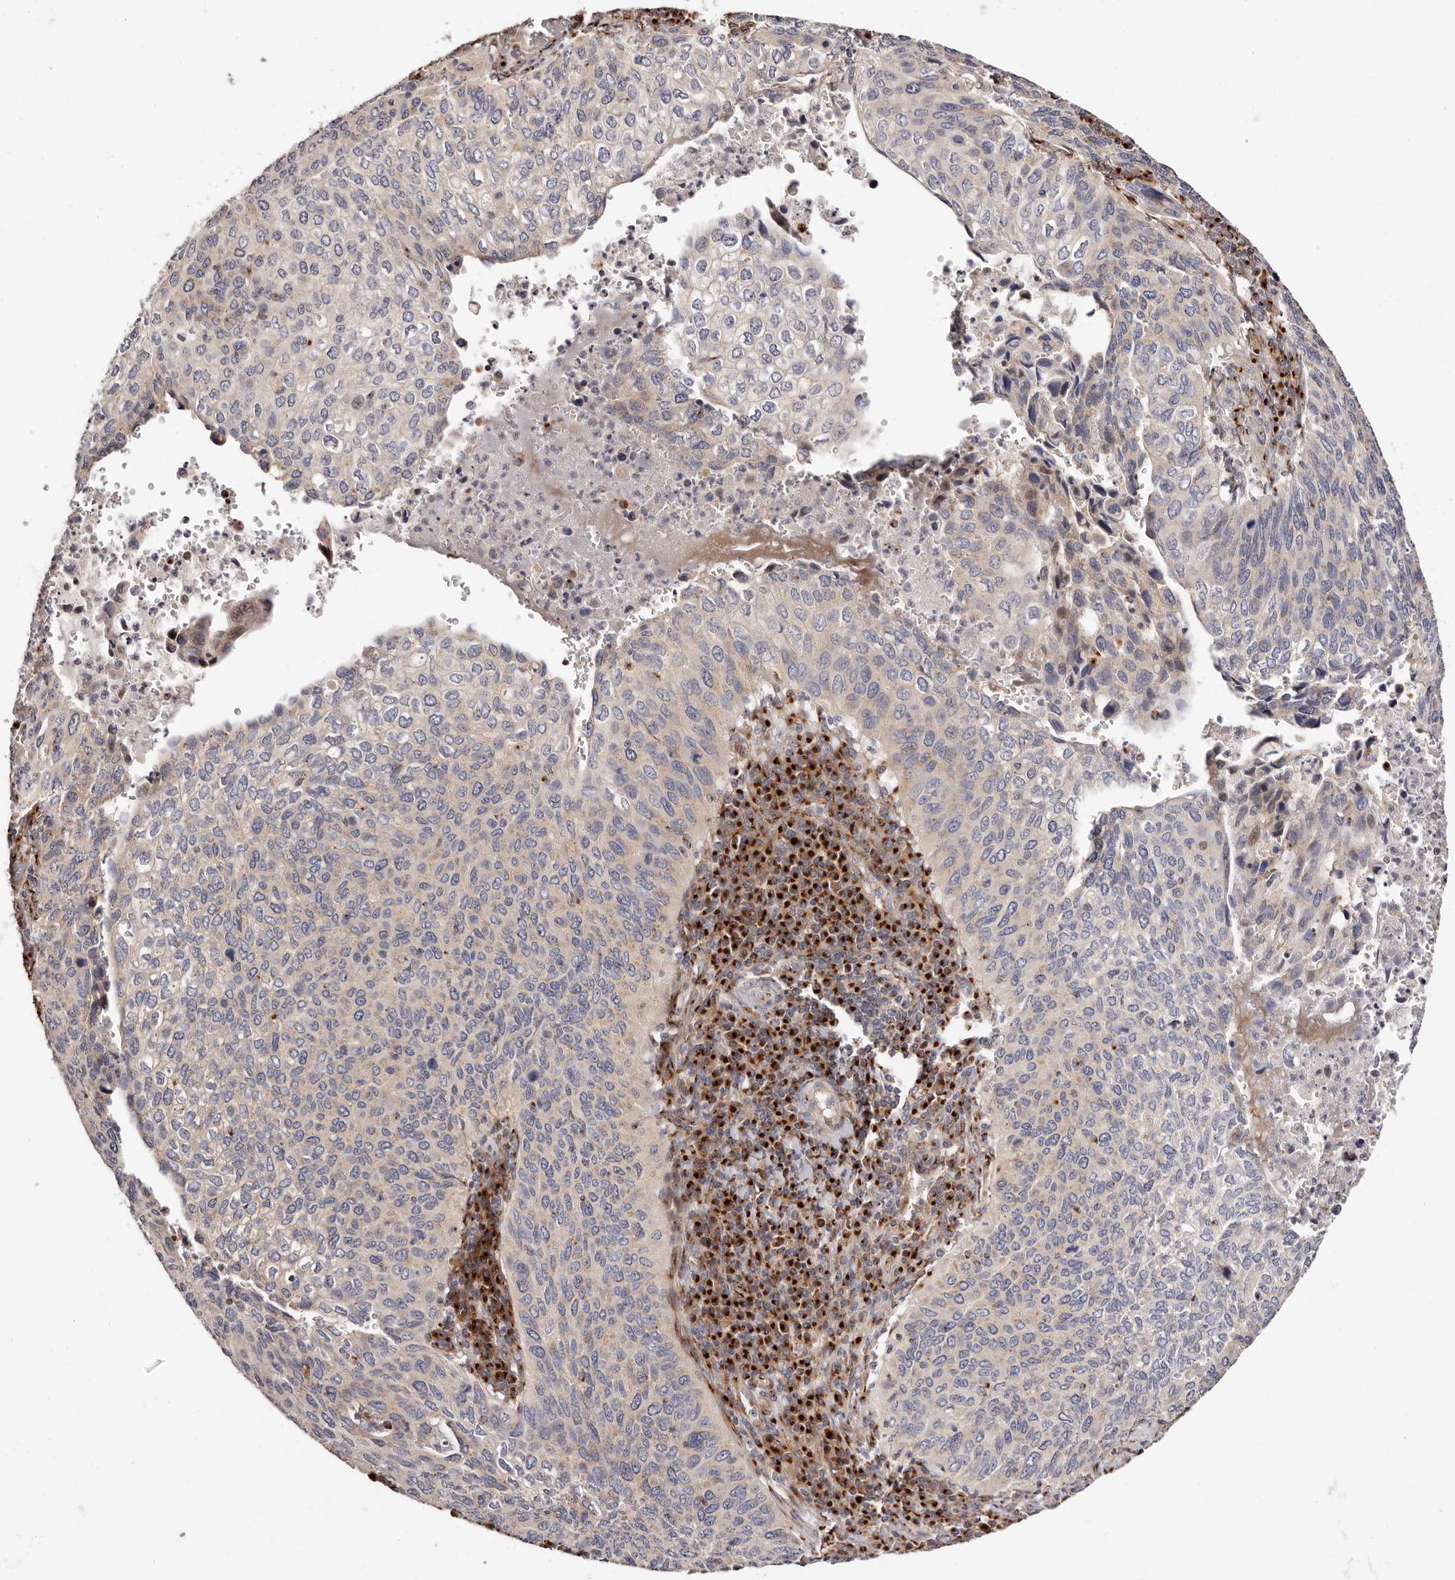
{"staining": {"intensity": "weak", "quantity": "<25%", "location": "cytoplasmic/membranous"}, "tissue": "cervical cancer", "cell_type": "Tumor cells", "image_type": "cancer", "snomed": [{"axis": "morphology", "description": "Squamous cell carcinoma, NOS"}, {"axis": "topography", "description": "Cervix"}], "caption": "This micrograph is of cervical cancer stained with immunohistochemistry (IHC) to label a protein in brown with the nuclei are counter-stained blue. There is no expression in tumor cells.", "gene": "MAPK6", "patient": {"sex": "female", "age": 38}}